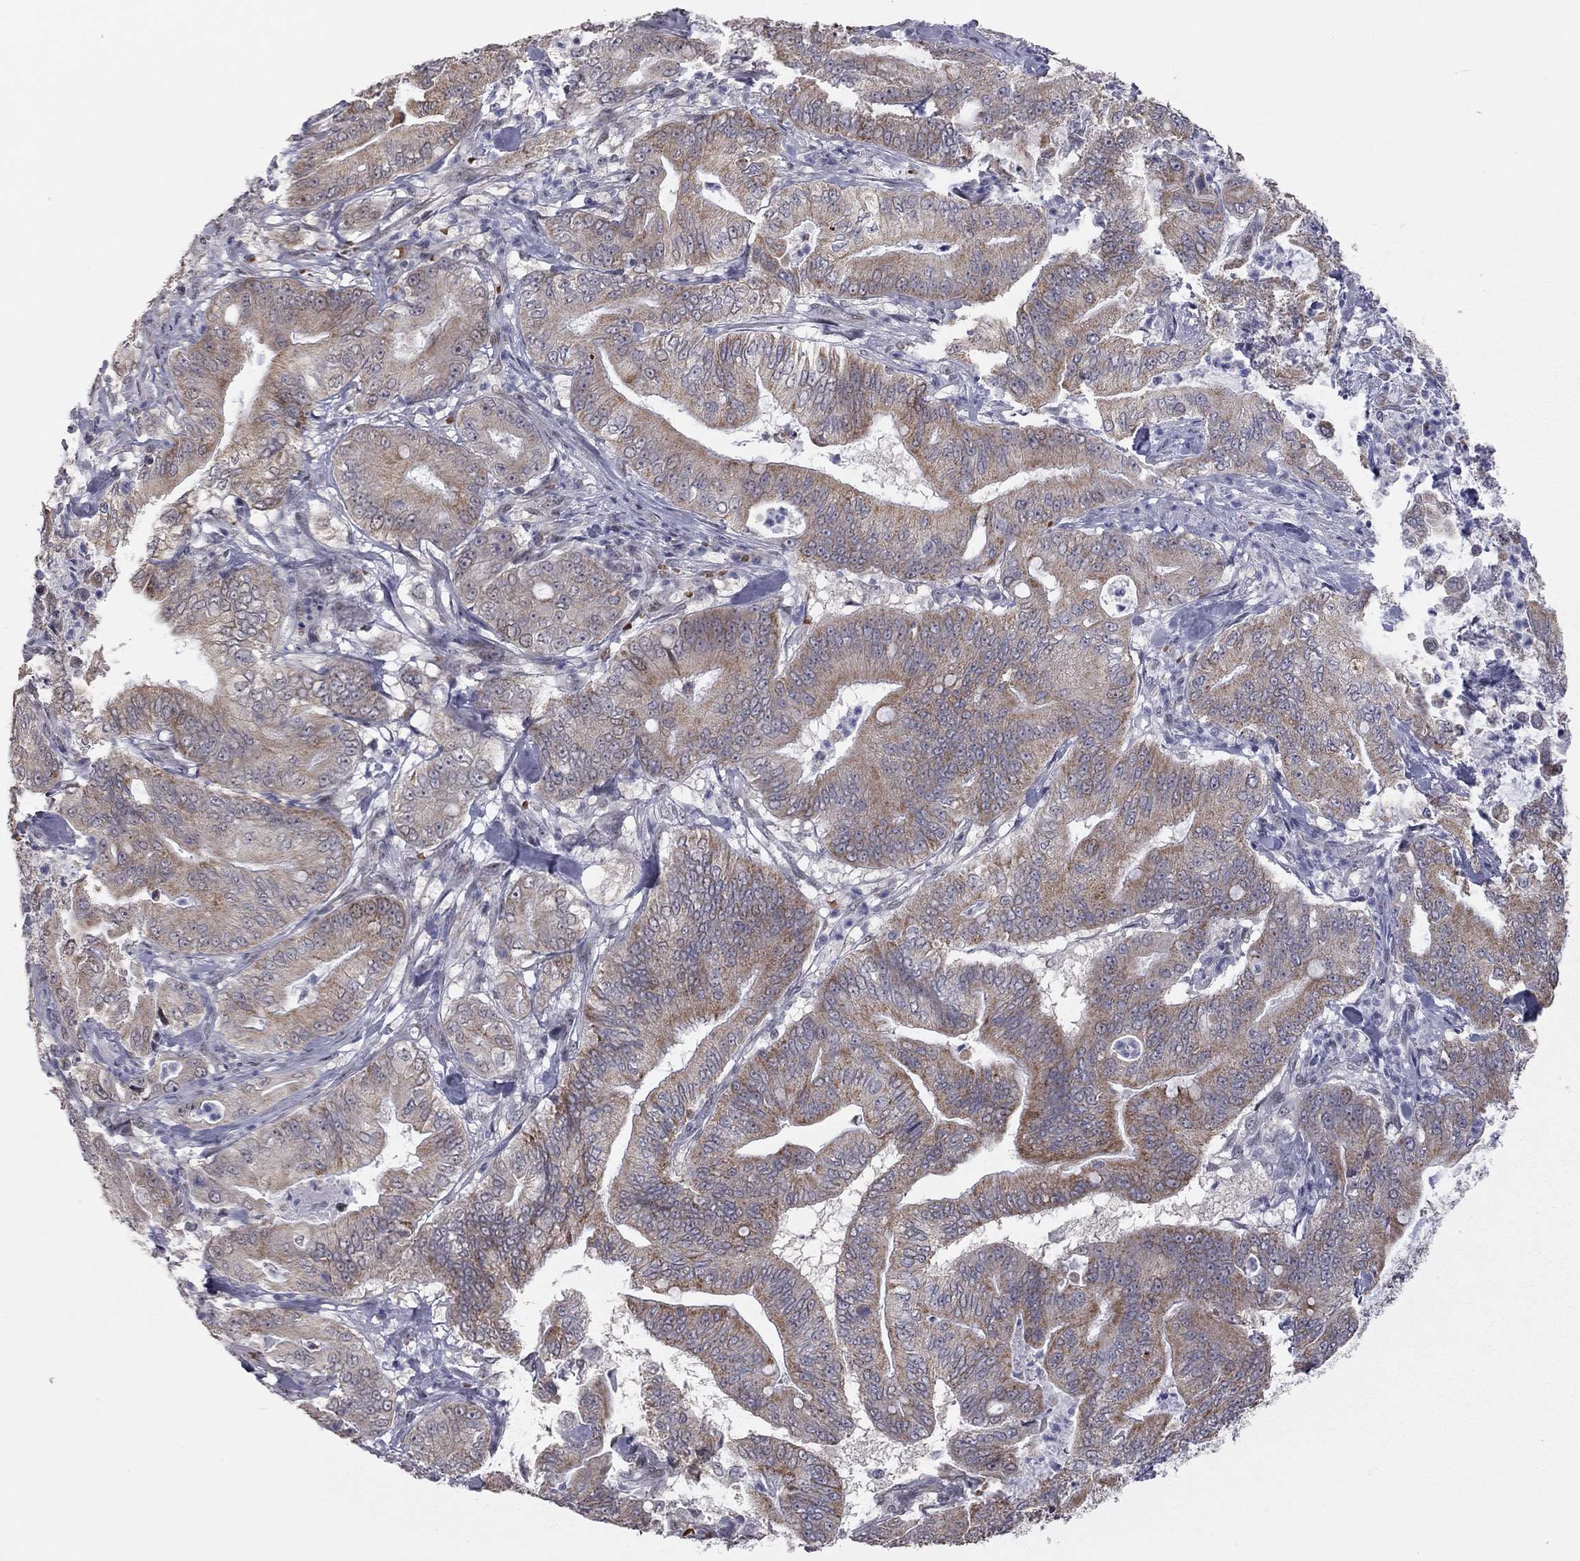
{"staining": {"intensity": "moderate", "quantity": ">75%", "location": "cytoplasmic/membranous"}, "tissue": "pancreatic cancer", "cell_type": "Tumor cells", "image_type": "cancer", "snomed": [{"axis": "morphology", "description": "Adenocarcinoma, NOS"}, {"axis": "topography", "description": "Pancreas"}], "caption": "Brown immunohistochemical staining in human pancreatic cancer (adenocarcinoma) shows moderate cytoplasmic/membranous staining in approximately >75% of tumor cells.", "gene": "MC3R", "patient": {"sex": "male", "age": 71}}